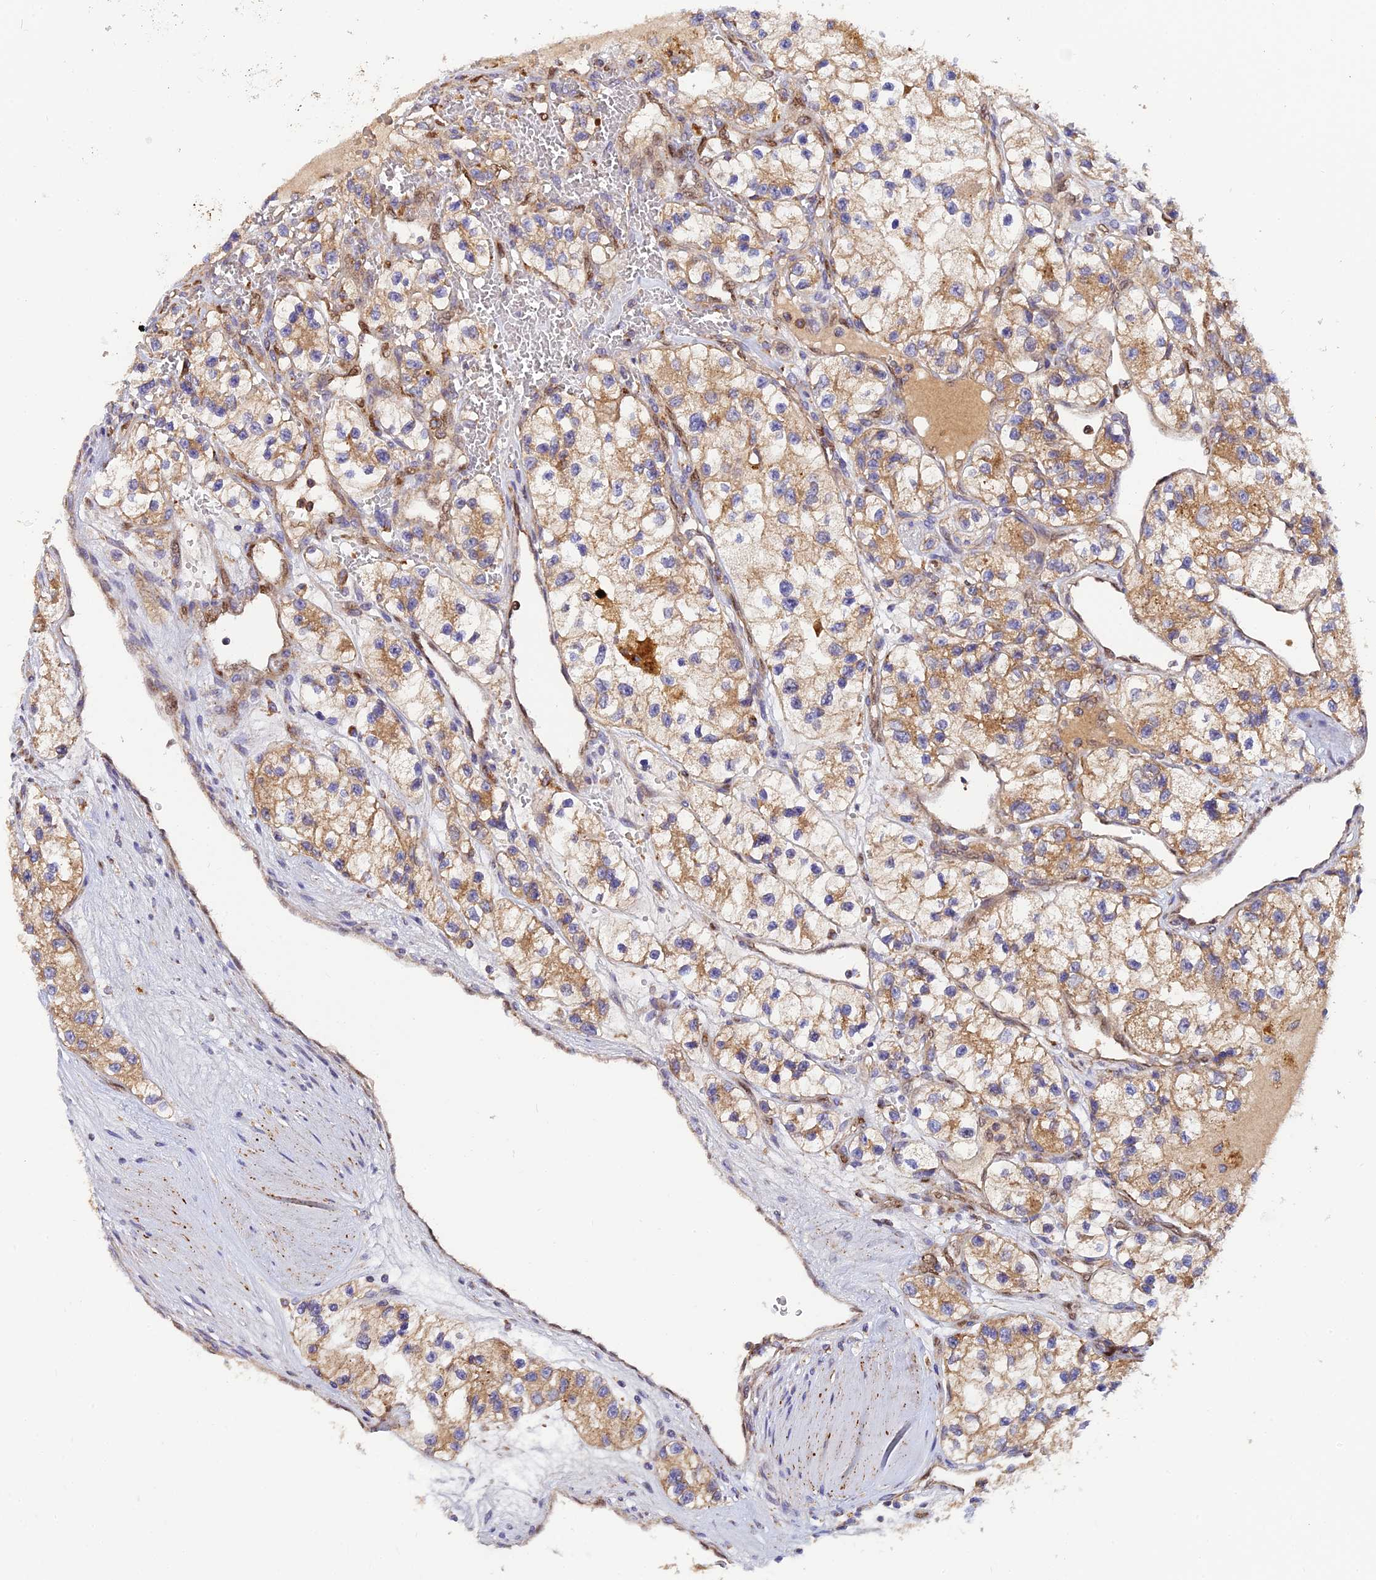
{"staining": {"intensity": "moderate", "quantity": ">75%", "location": "cytoplasmic/membranous"}, "tissue": "renal cancer", "cell_type": "Tumor cells", "image_type": "cancer", "snomed": [{"axis": "morphology", "description": "Adenocarcinoma, NOS"}, {"axis": "topography", "description": "Kidney"}], "caption": "There is medium levels of moderate cytoplasmic/membranous positivity in tumor cells of adenocarcinoma (renal), as demonstrated by immunohistochemical staining (brown color).", "gene": "PODNL1", "patient": {"sex": "female", "age": 57}}